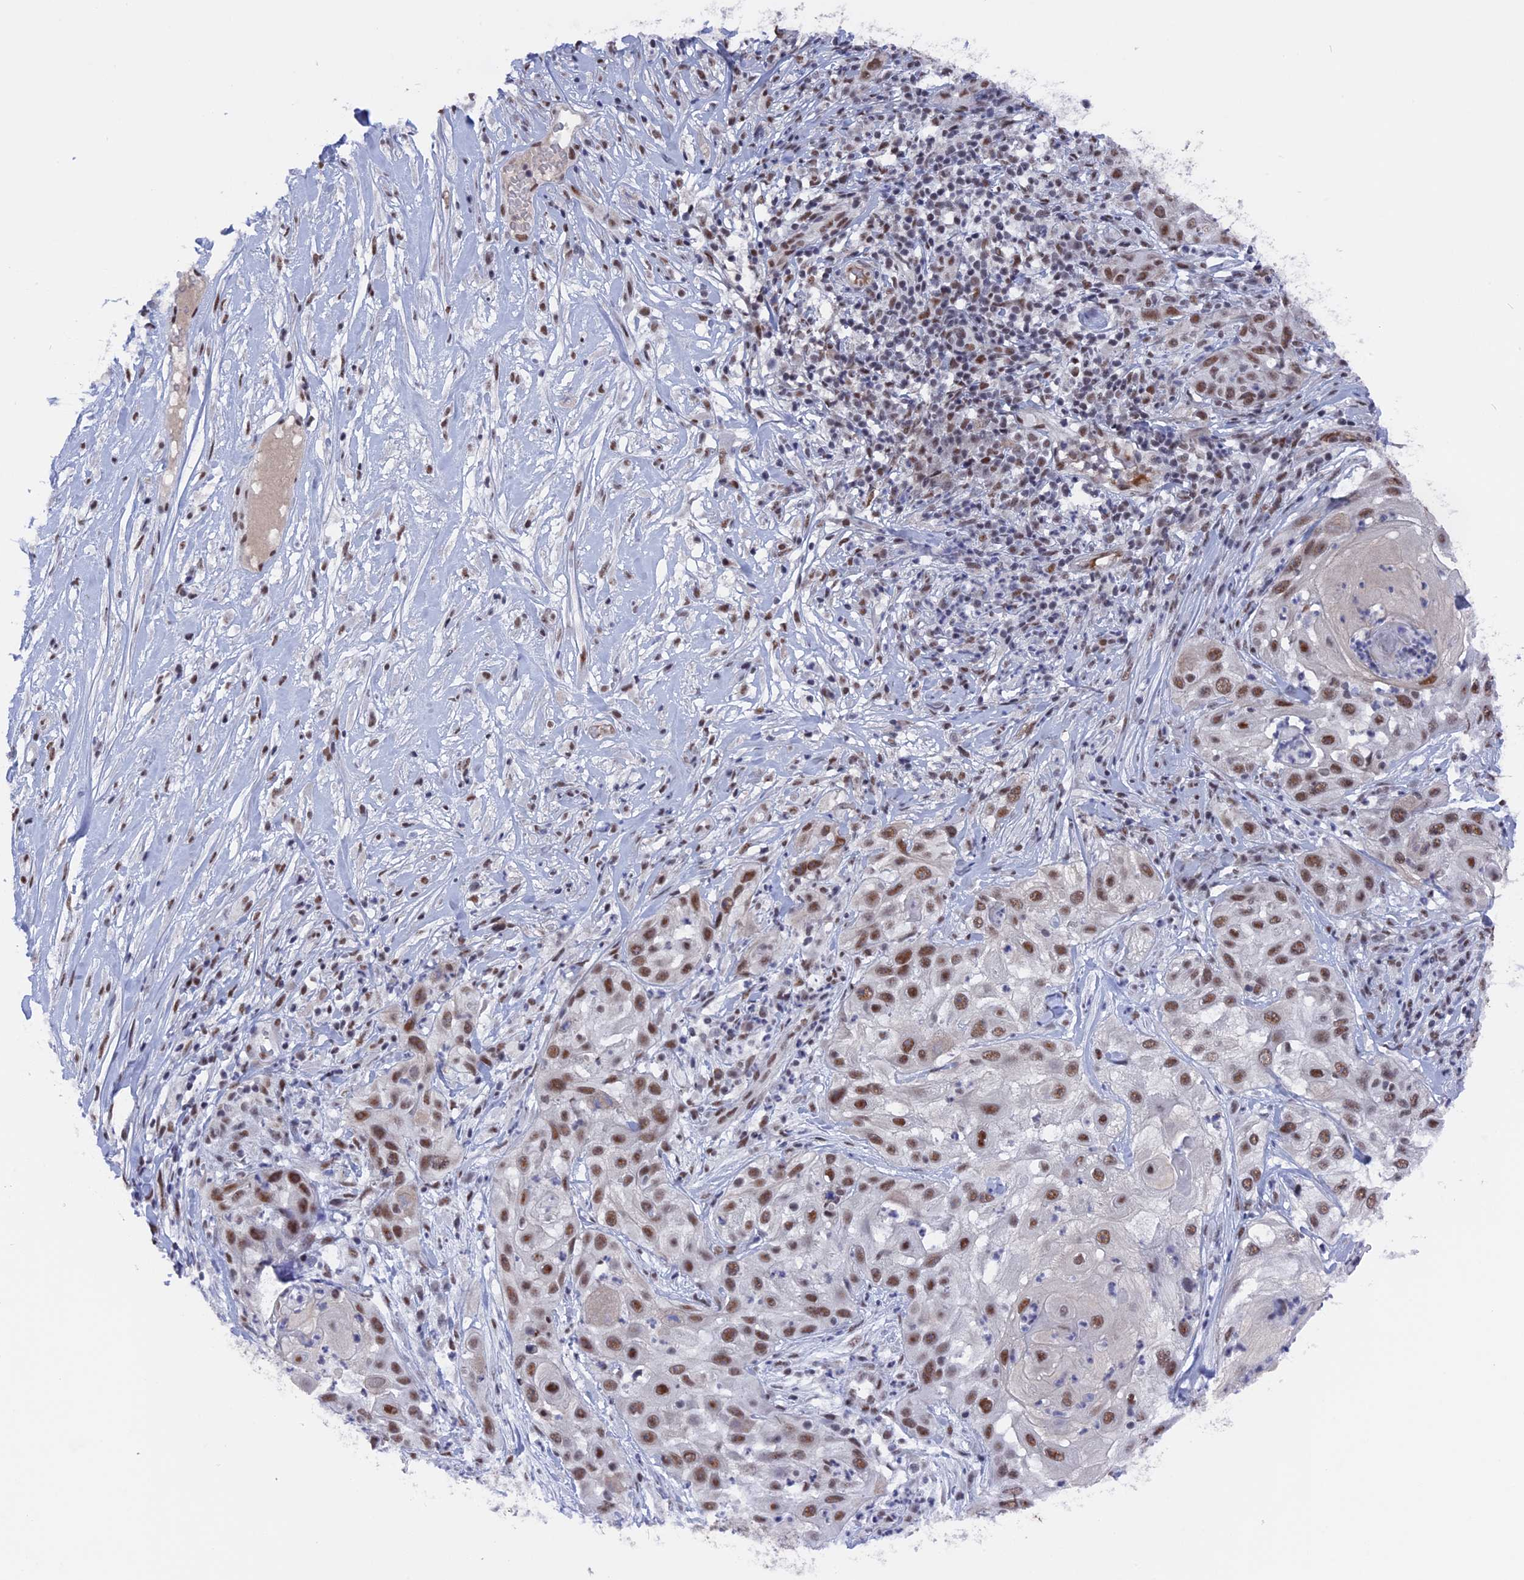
{"staining": {"intensity": "moderate", "quantity": ">75%", "location": "nuclear"}, "tissue": "skin cancer", "cell_type": "Tumor cells", "image_type": "cancer", "snomed": [{"axis": "morphology", "description": "Squamous cell carcinoma, NOS"}, {"axis": "topography", "description": "Skin"}], "caption": "High-magnification brightfield microscopy of squamous cell carcinoma (skin) stained with DAB (brown) and counterstained with hematoxylin (blue). tumor cells exhibit moderate nuclear staining is present in about>75% of cells. The staining is performed using DAB brown chromogen to label protein expression. The nuclei are counter-stained blue using hematoxylin.", "gene": "SF3A2", "patient": {"sex": "female", "age": 44}}